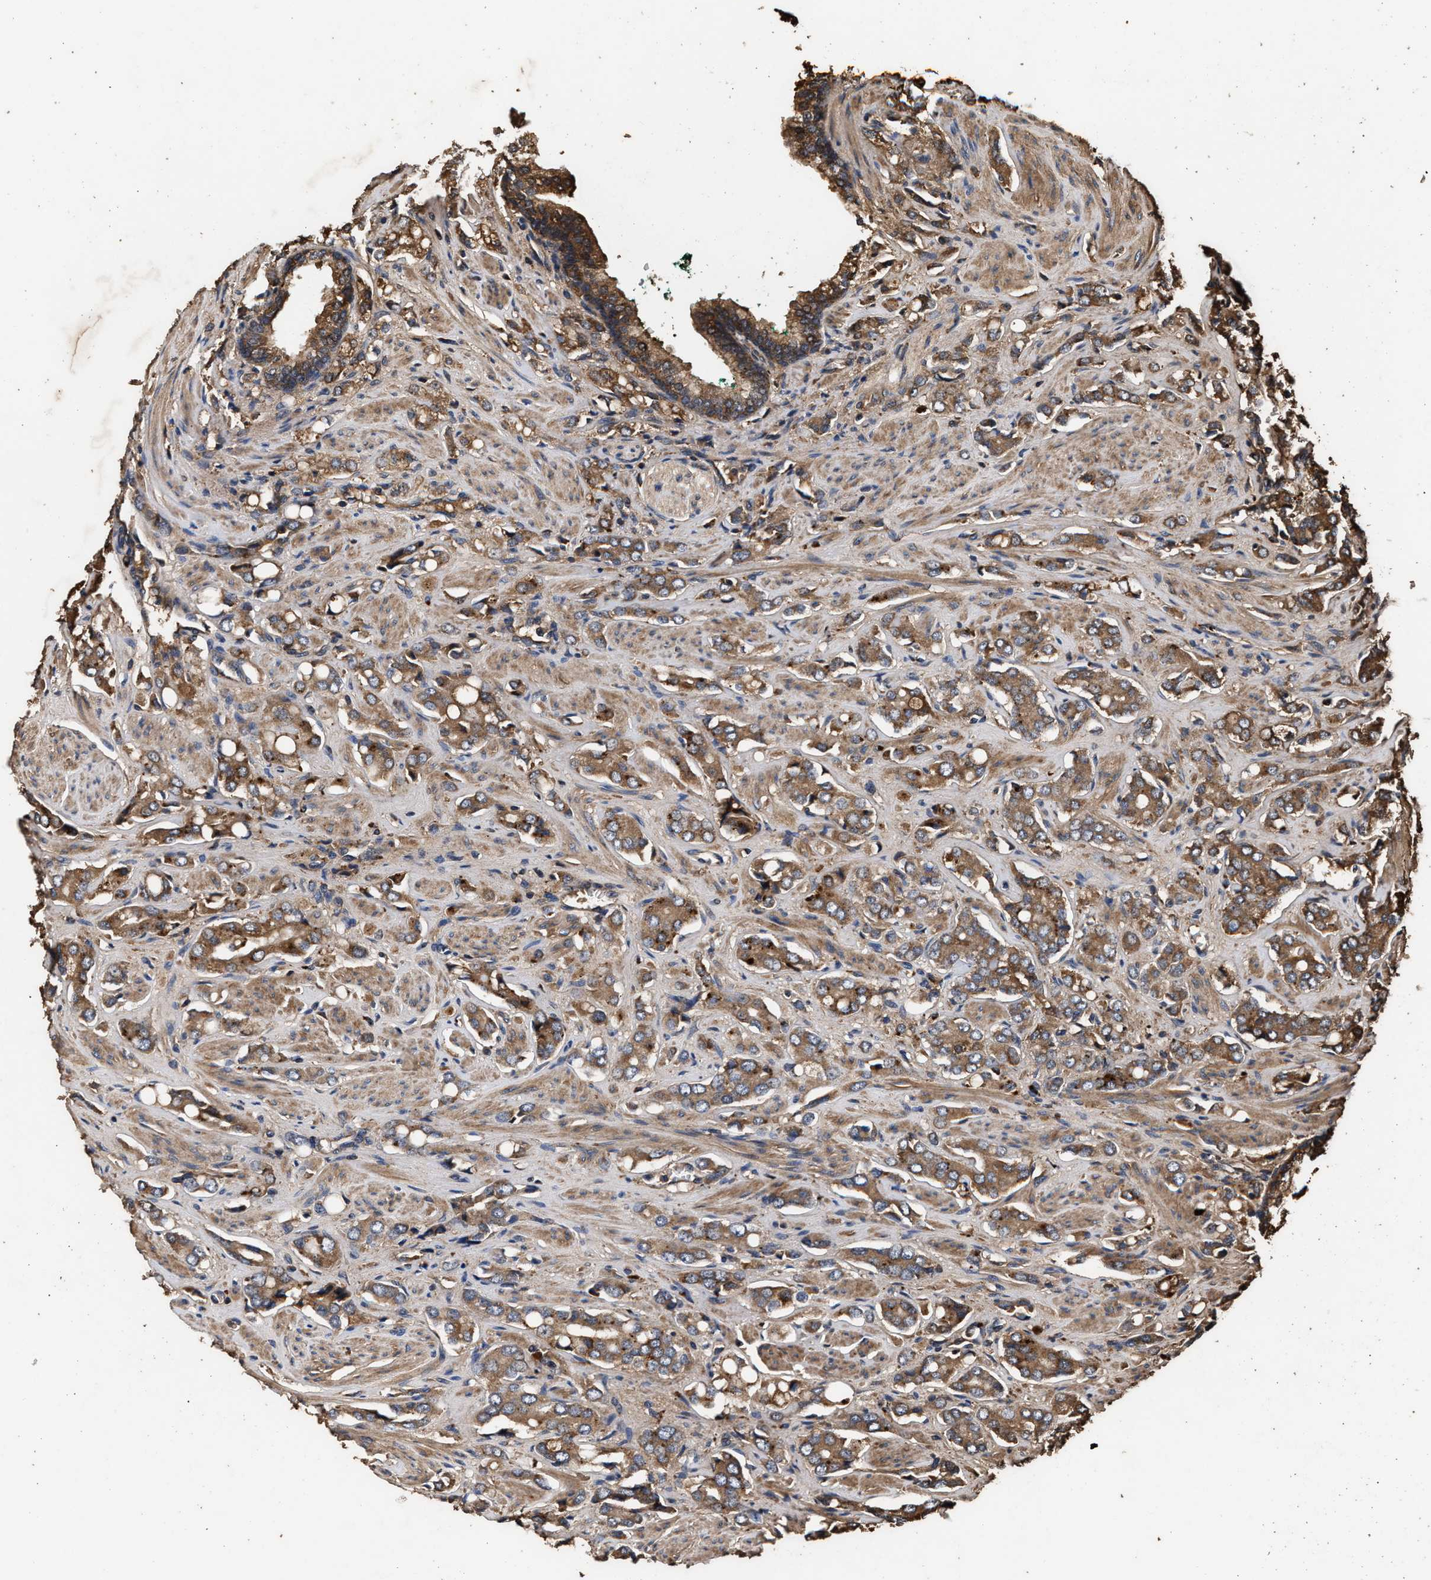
{"staining": {"intensity": "moderate", "quantity": ">75%", "location": "cytoplasmic/membranous"}, "tissue": "prostate cancer", "cell_type": "Tumor cells", "image_type": "cancer", "snomed": [{"axis": "morphology", "description": "Adenocarcinoma, High grade"}, {"axis": "topography", "description": "Prostate"}], "caption": "Protein analysis of prostate cancer (high-grade adenocarcinoma) tissue demonstrates moderate cytoplasmic/membranous staining in approximately >75% of tumor cells.", "gene": "KYAT1", "patient": {"sex": "male", "age": 52}}